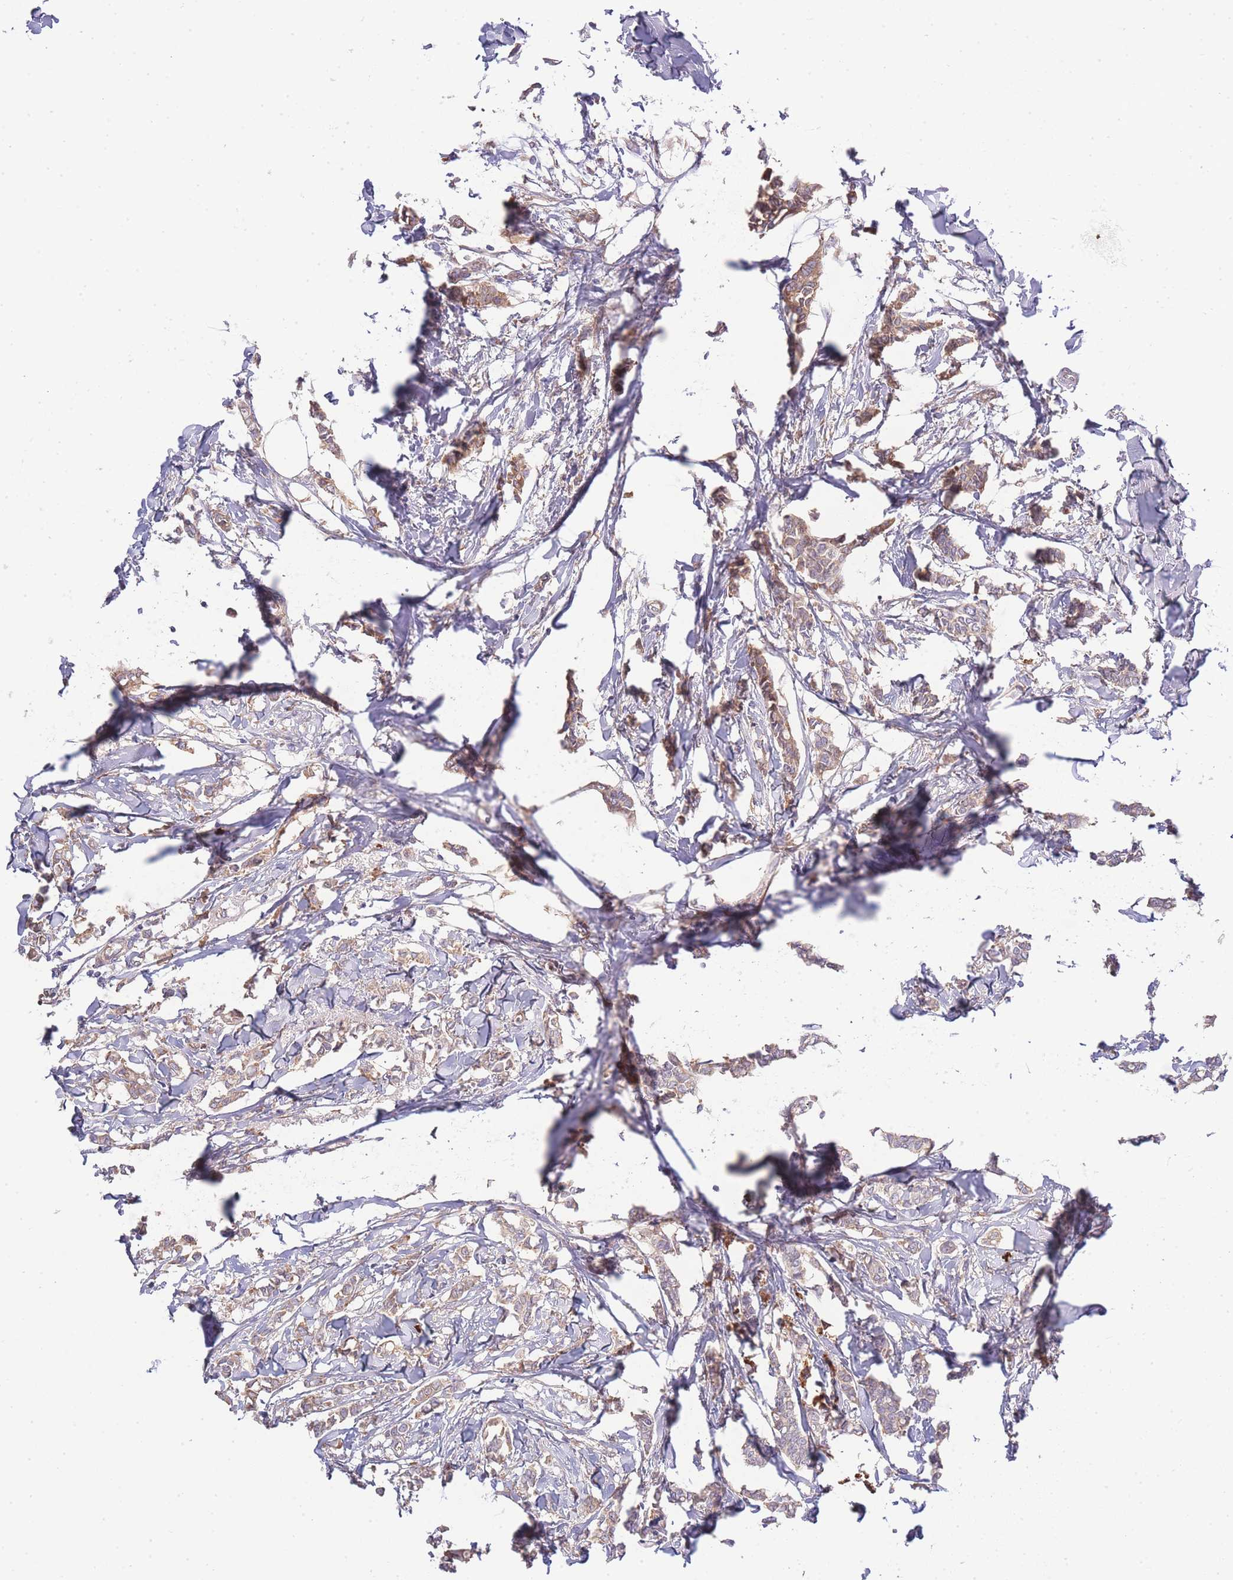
{"staining": {"intensity": "weak", "quantity": ">75%", "location": "cytoplasmic/membranous"}, "tissue": "breast cancer", "cell_type": "Tumor cells", "image_type": "cancer", "snomed": [{"axis": "morphology", "description": "Duct carcinoma"}, {"axis": "topography", "description": "Breast"}], "caption": "Invasive ductal carcinoma (breast) stained with immunohistochemistry (IHC) shows weak cytoplasmic/membranous staining in about >75% of tumor cells.", "gene": "BEX1", "patient": {"sex": "female", "age": 41}}